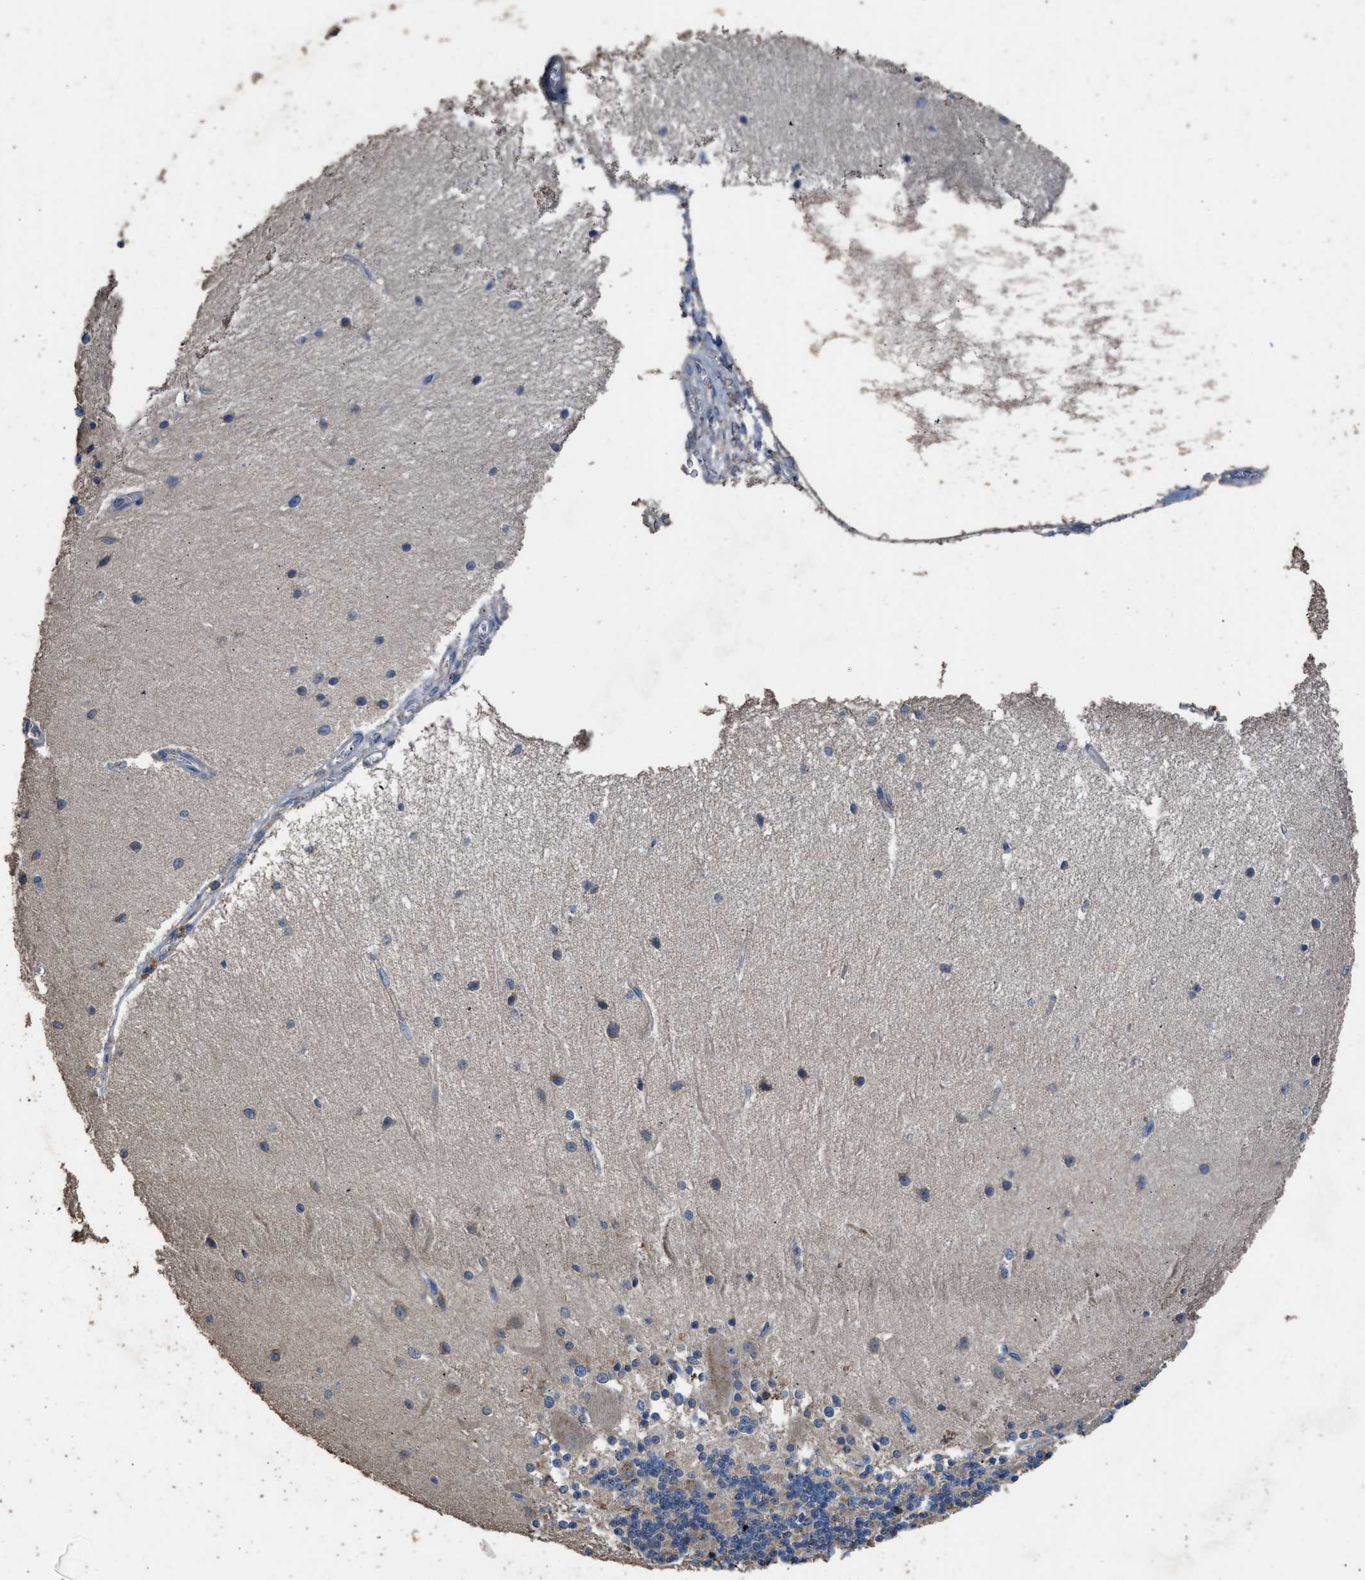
{"staining": {"intensity": "weak", "quantity": "25%-75%", "location": "cytoplasmic/membranous"}, "tissue": "cerebellum", "cell_type": "Cells in granular layer", "image_type": "normal", "snomed": [{"axis": "morphology", "description": "Normal tissue, NOS"}, {"axis": "topography", "description": "Cerebellum"}], "caption": "Brown immunohistochemical staining in unremarkable human cerebellum exhibits weak cytoplasmic/membranous expression in approximately 25%-75% of cells in granular layer.", "gene": "ITSN1", "patient": {"sex": "female", "age": 54}}